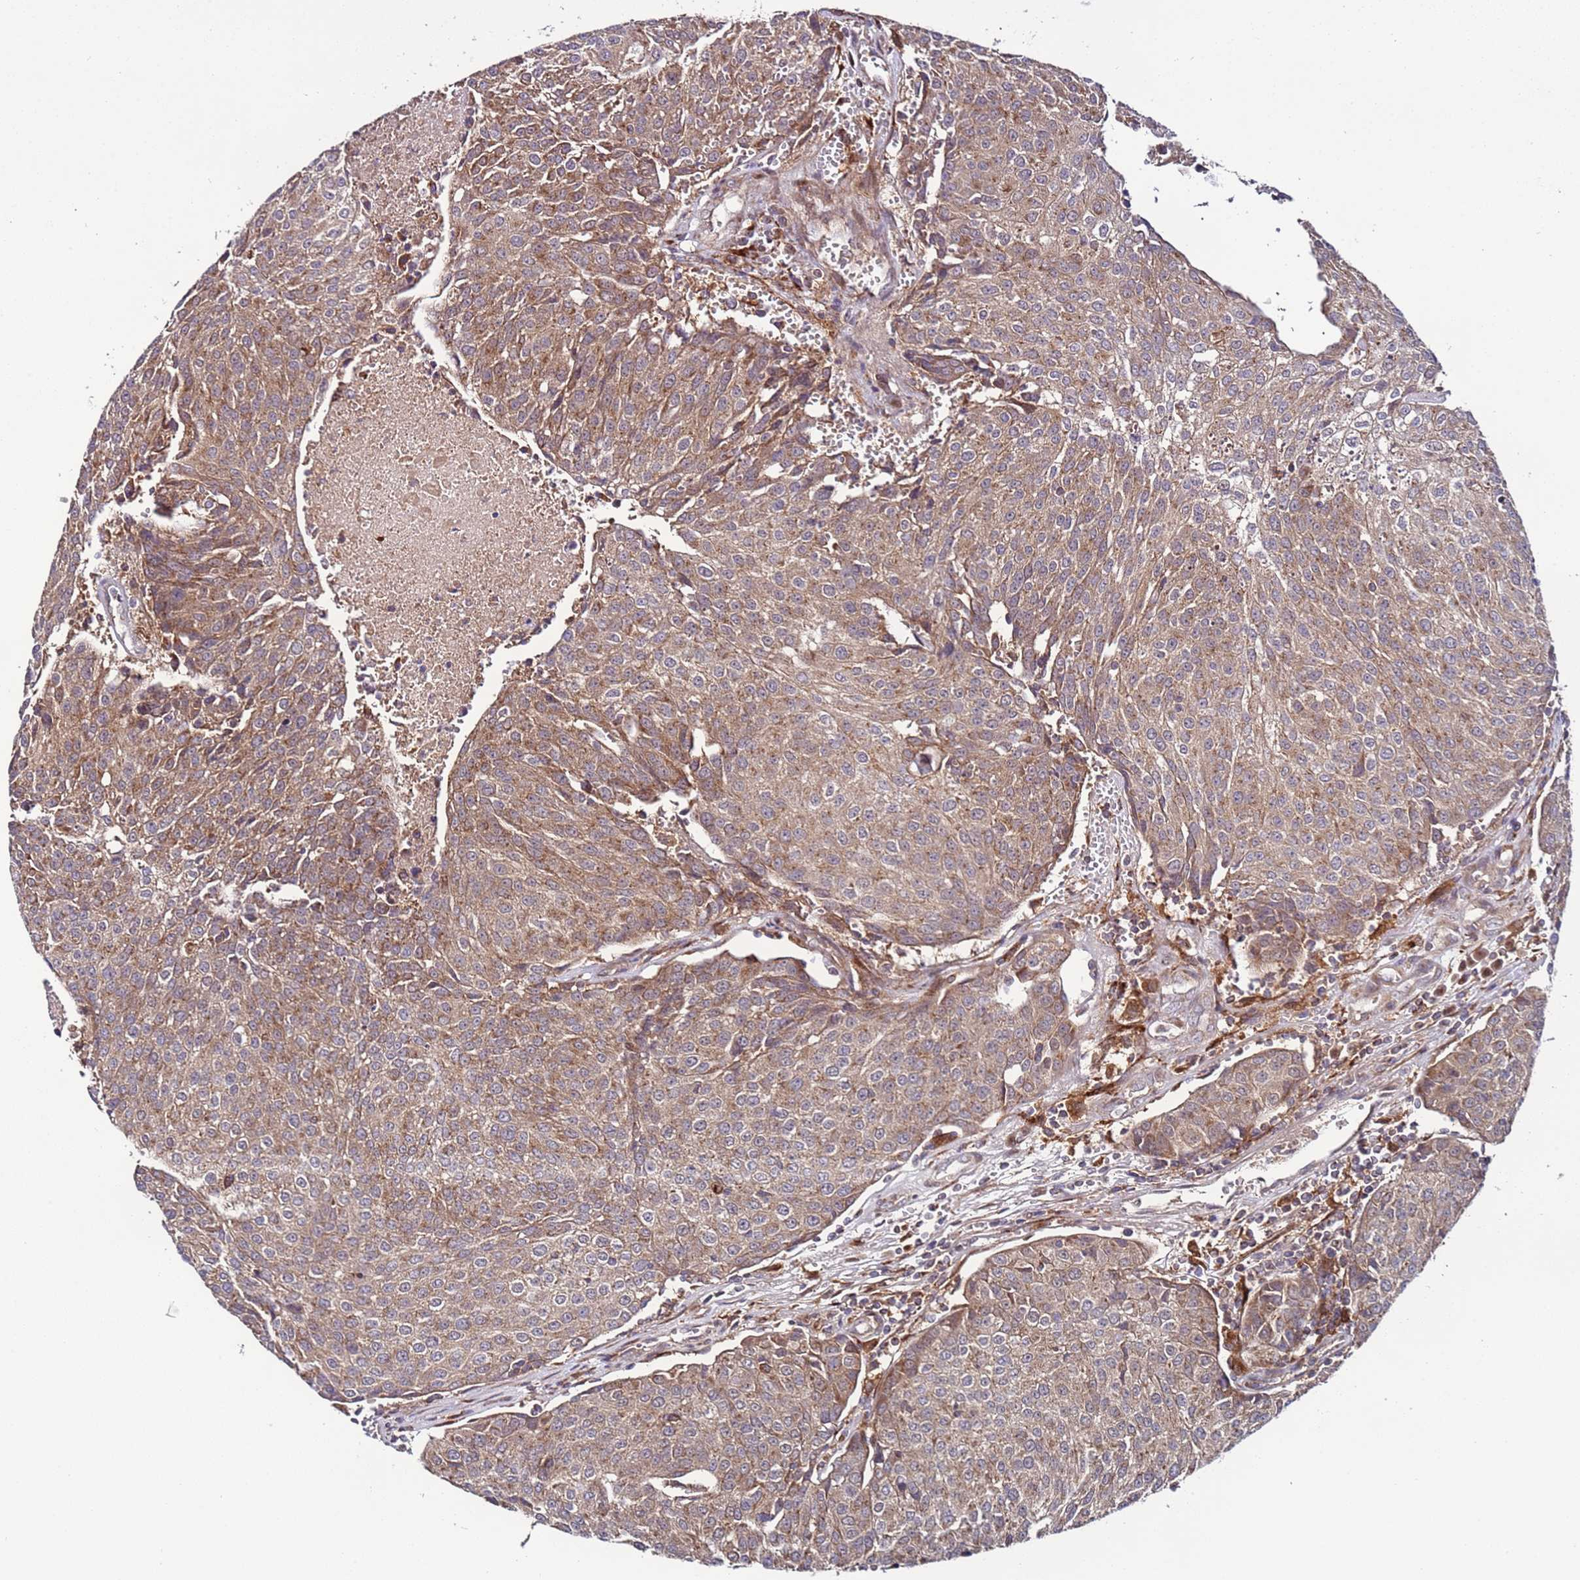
{"staining": {"intensity": "moderate", "quantity": ">75%", "location": "cytoplasmic/membranous"}, "tissue": "urothelial cancer", "cell_type": "Tumor cells", "image_type": "cancer", "snomed": [{"axis": "morphology", "description": "Urothelial carcinoma, High grade"}, {"axis": "topography", "description": "Urinary bladder"}], "caption": "A brown stain shows moderate cytoplasmic/membranous positivity of a protein in urothelial cancer tumor cells.", "gene": "TMEM176B", "patient": {"sex": "female", "age": 85}}